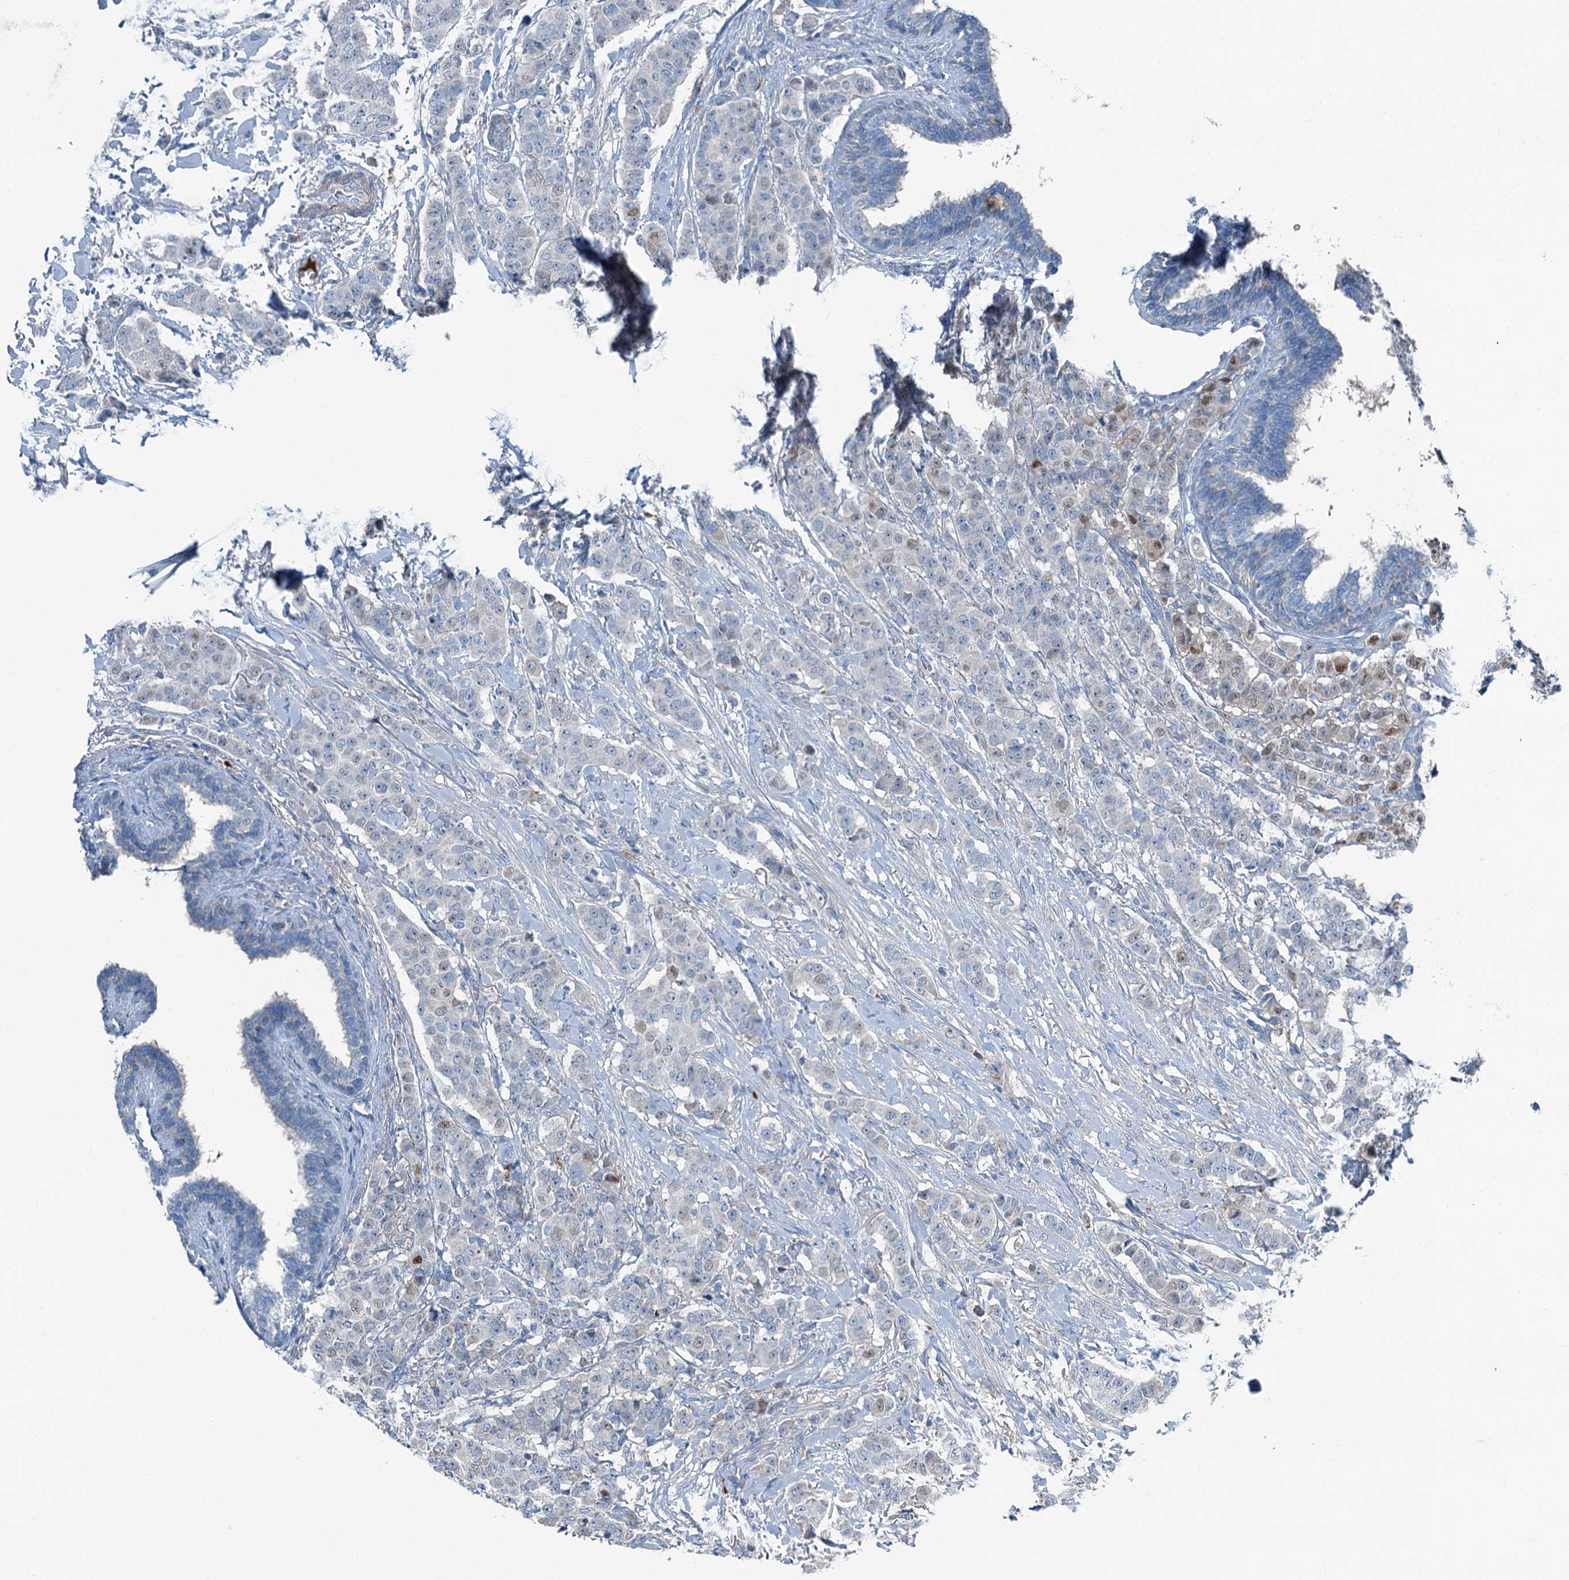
{"staining": {"intensity": "negative", "quantity": "none", "location": "none"}, "tissue": "breast cancer", "cell_type": "Tumor cells", "image_type": "cancer", "snomed": [{"axis": "morphology", "description": "Duct carcinoma"}, {"axis": "topography", "description": "Breast"}], "caption": "Immunohistochemical staining of human breast cancer (infiltrating ductal carcinoma) demonstrates no significant positivity in tumor cells.", "gene": "AXL", "patient": {"sex": "female", "age": 40}}